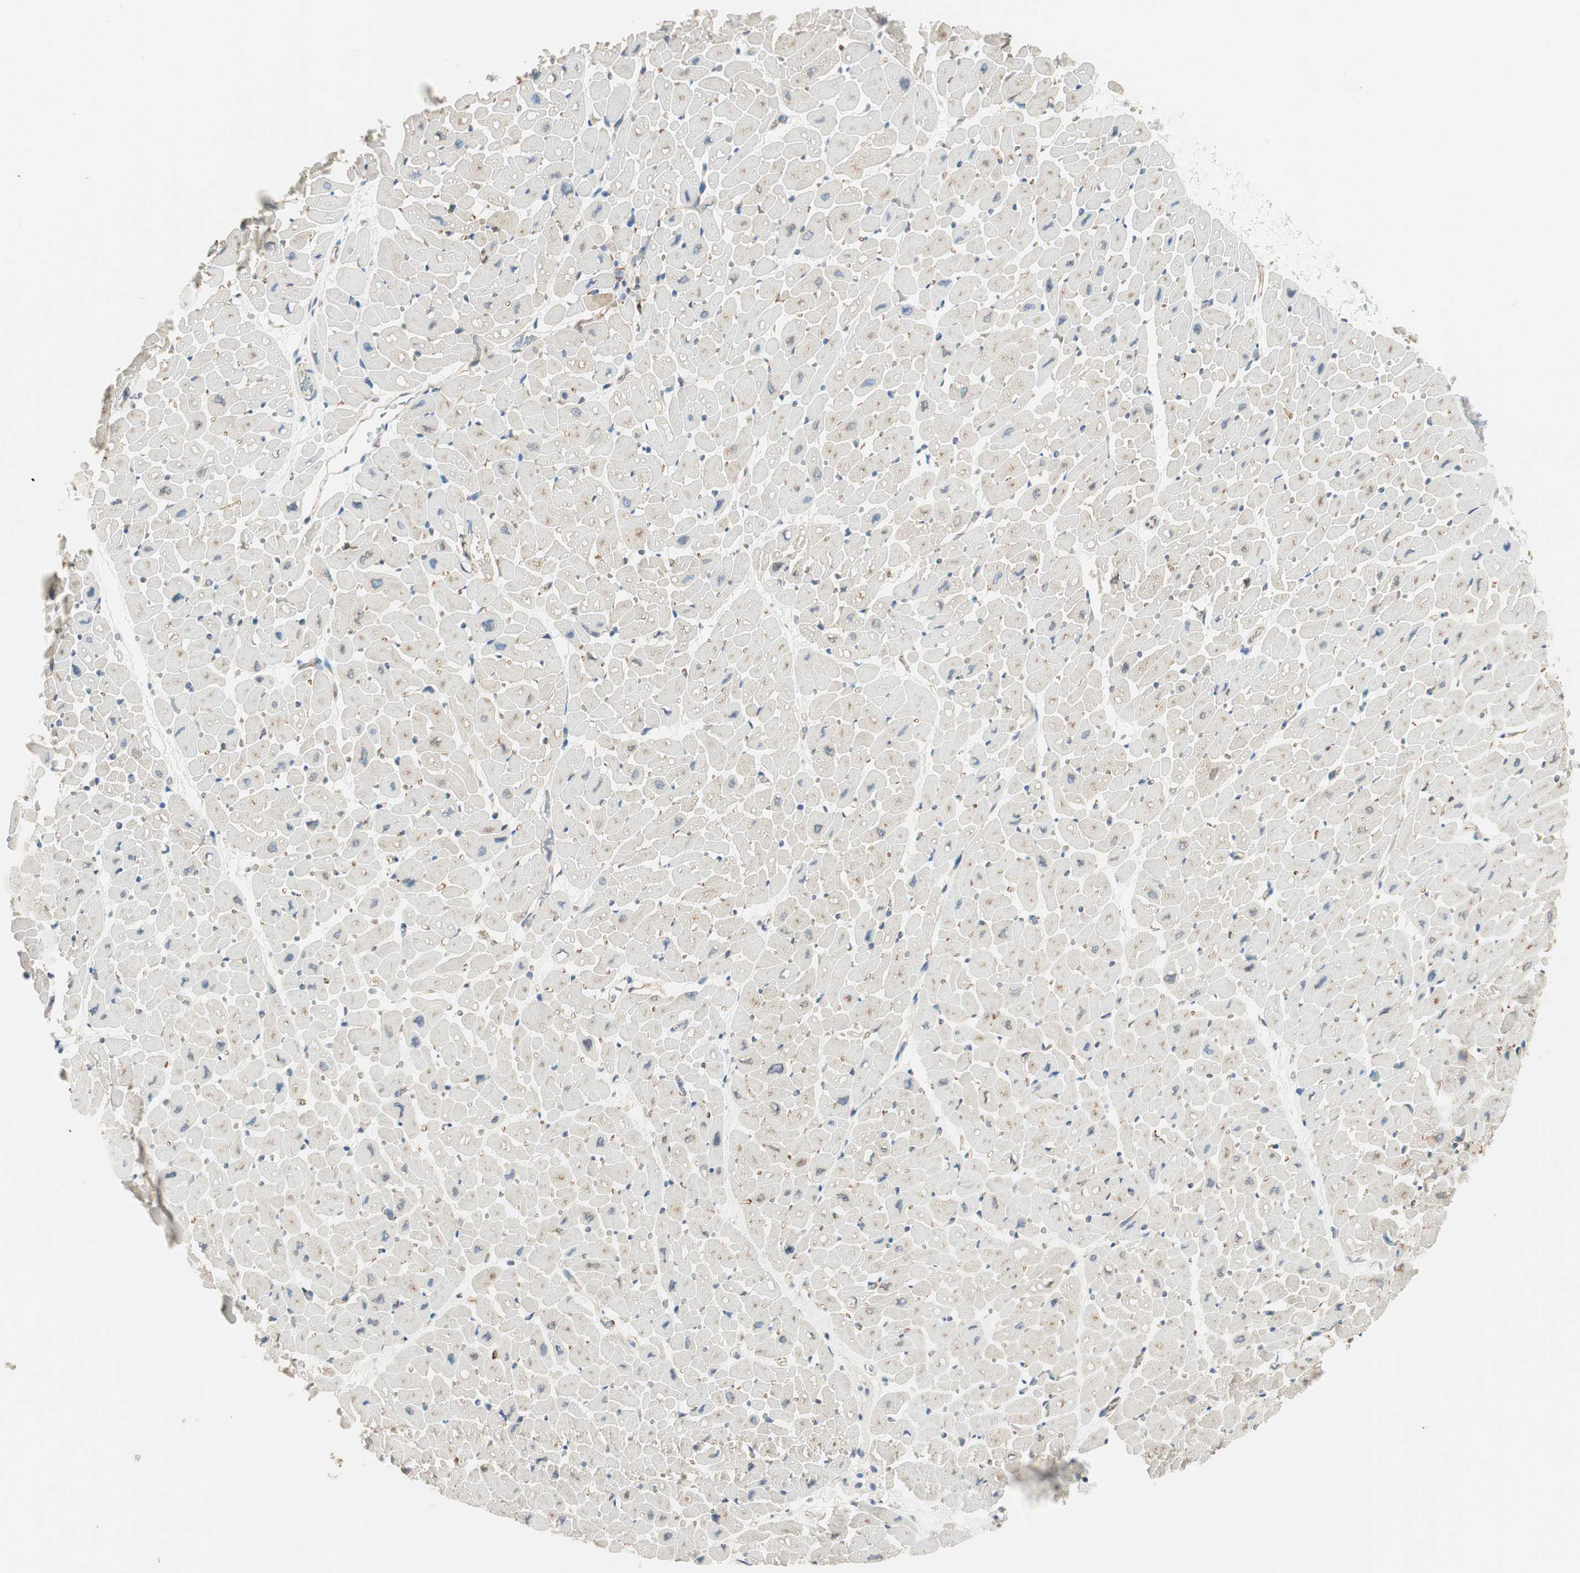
{"staining": {"intensity": "moderate", "quantity": "25%-75%", "location": "cytoplasmic/membranous"}, "tissue": "heart muscle", "cell_type": "Cardiomyocytes", "image_type": "normal", "snomed": [{"axis": "morphology", "description": "Normal tissue, NOS"}, {"axis": "topography", "description": "Heart"}], "caption": "Immunohistochemistry image of unremarkable heart muscle: heart muscle stained using IHC reveals medium levels of moderate protein expression localized specifically in the cytoplasmic/membranous of cardiomyocytes, appearing as a cytoplasmic/membranous brown color.", "gene": "TMF1", "patient": {"sex": "male", "age": 45}}